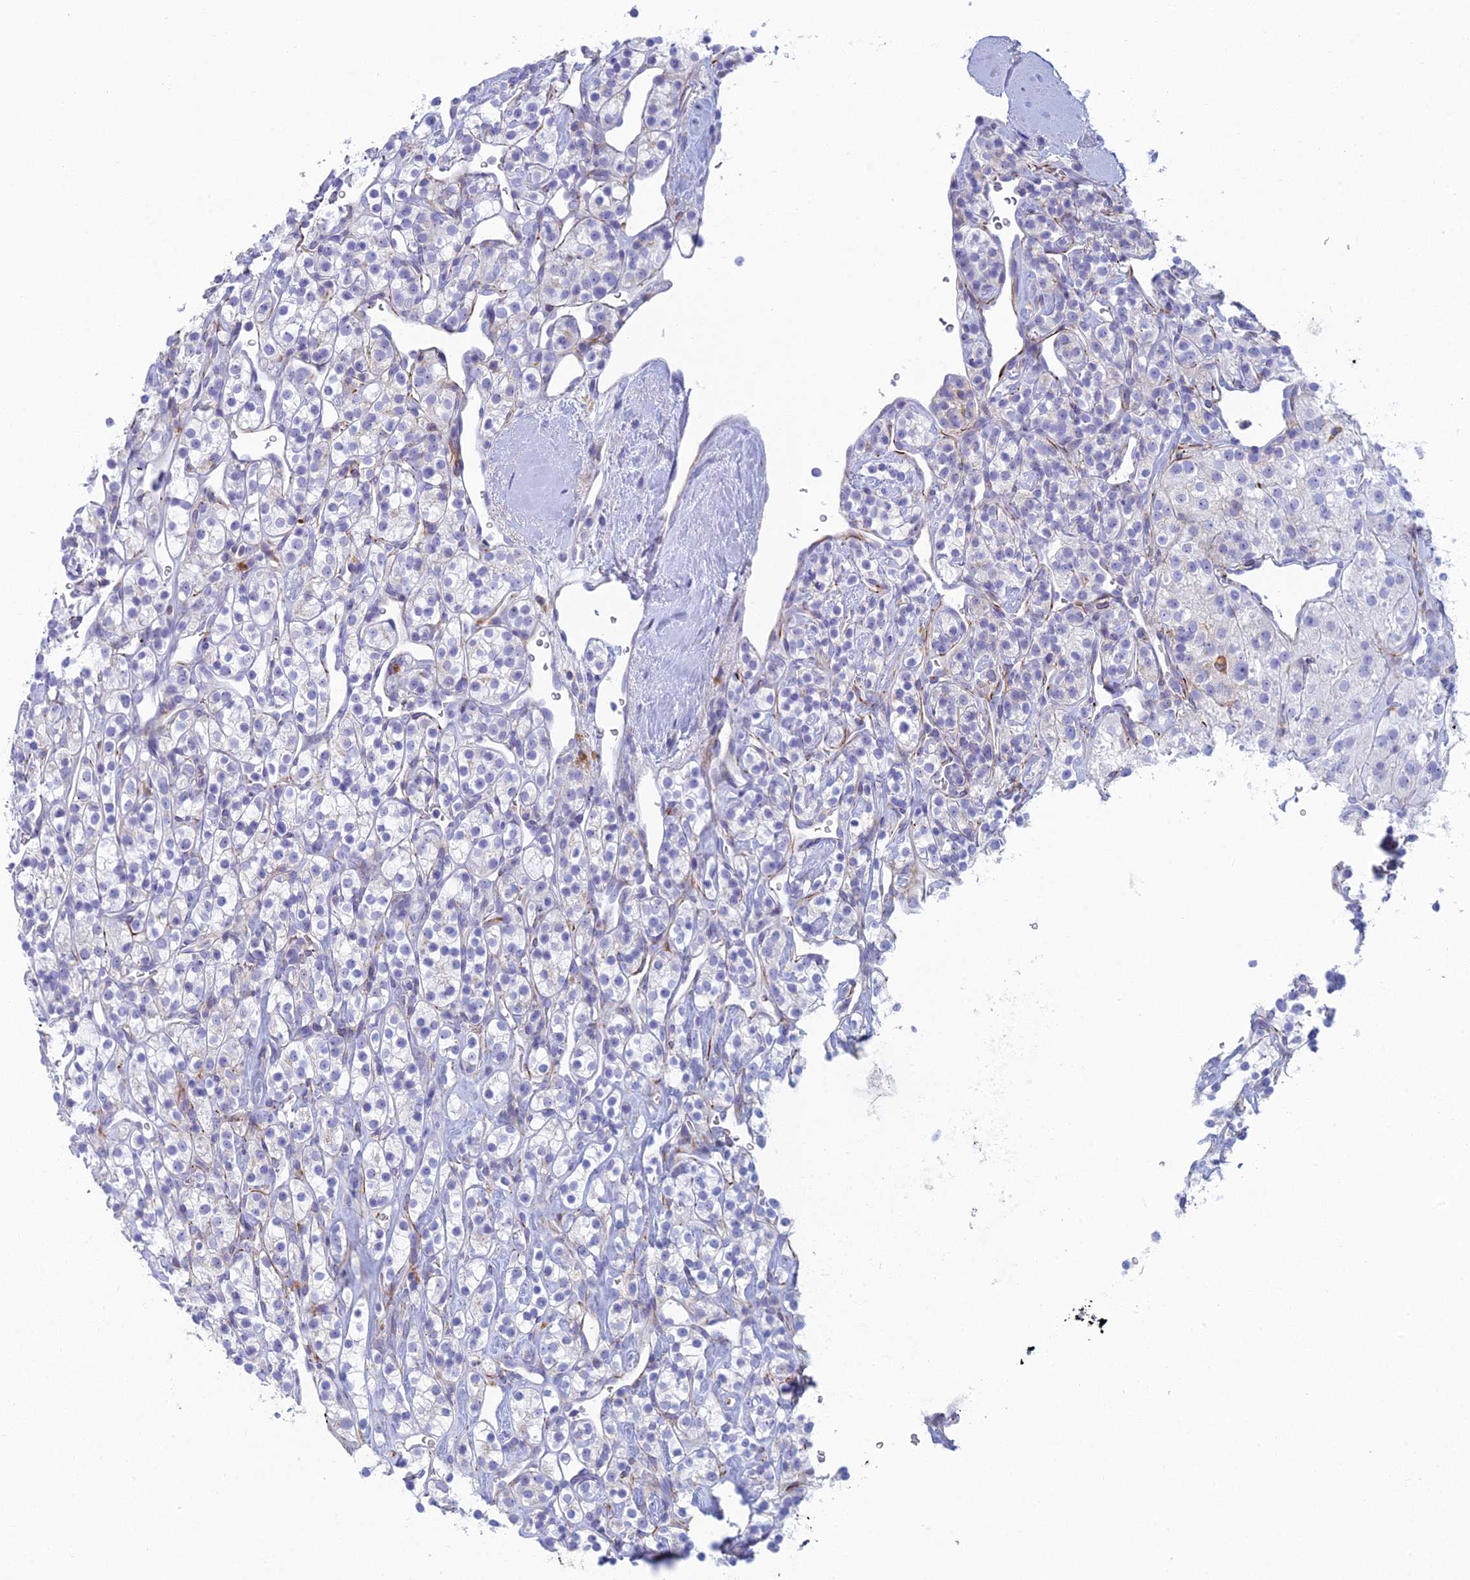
{"staining": {"intensity": "negative", "quantity": "none", "location": "none"}, "tissue": "renal cancer", "cell_type": "Tumor cells", "image_type": "cancer", "snomed": [{"axis": "morphology", "description": "Adenocarcinoma, NOS"}, {"axis": "topography", "description": "Kidney"}], "caption": "Protein analysis of renal cancer demonstrates no significant expression in tumor cells.", "gene": "FERD3L", "patient": {"sex": "male", "age": 77}}